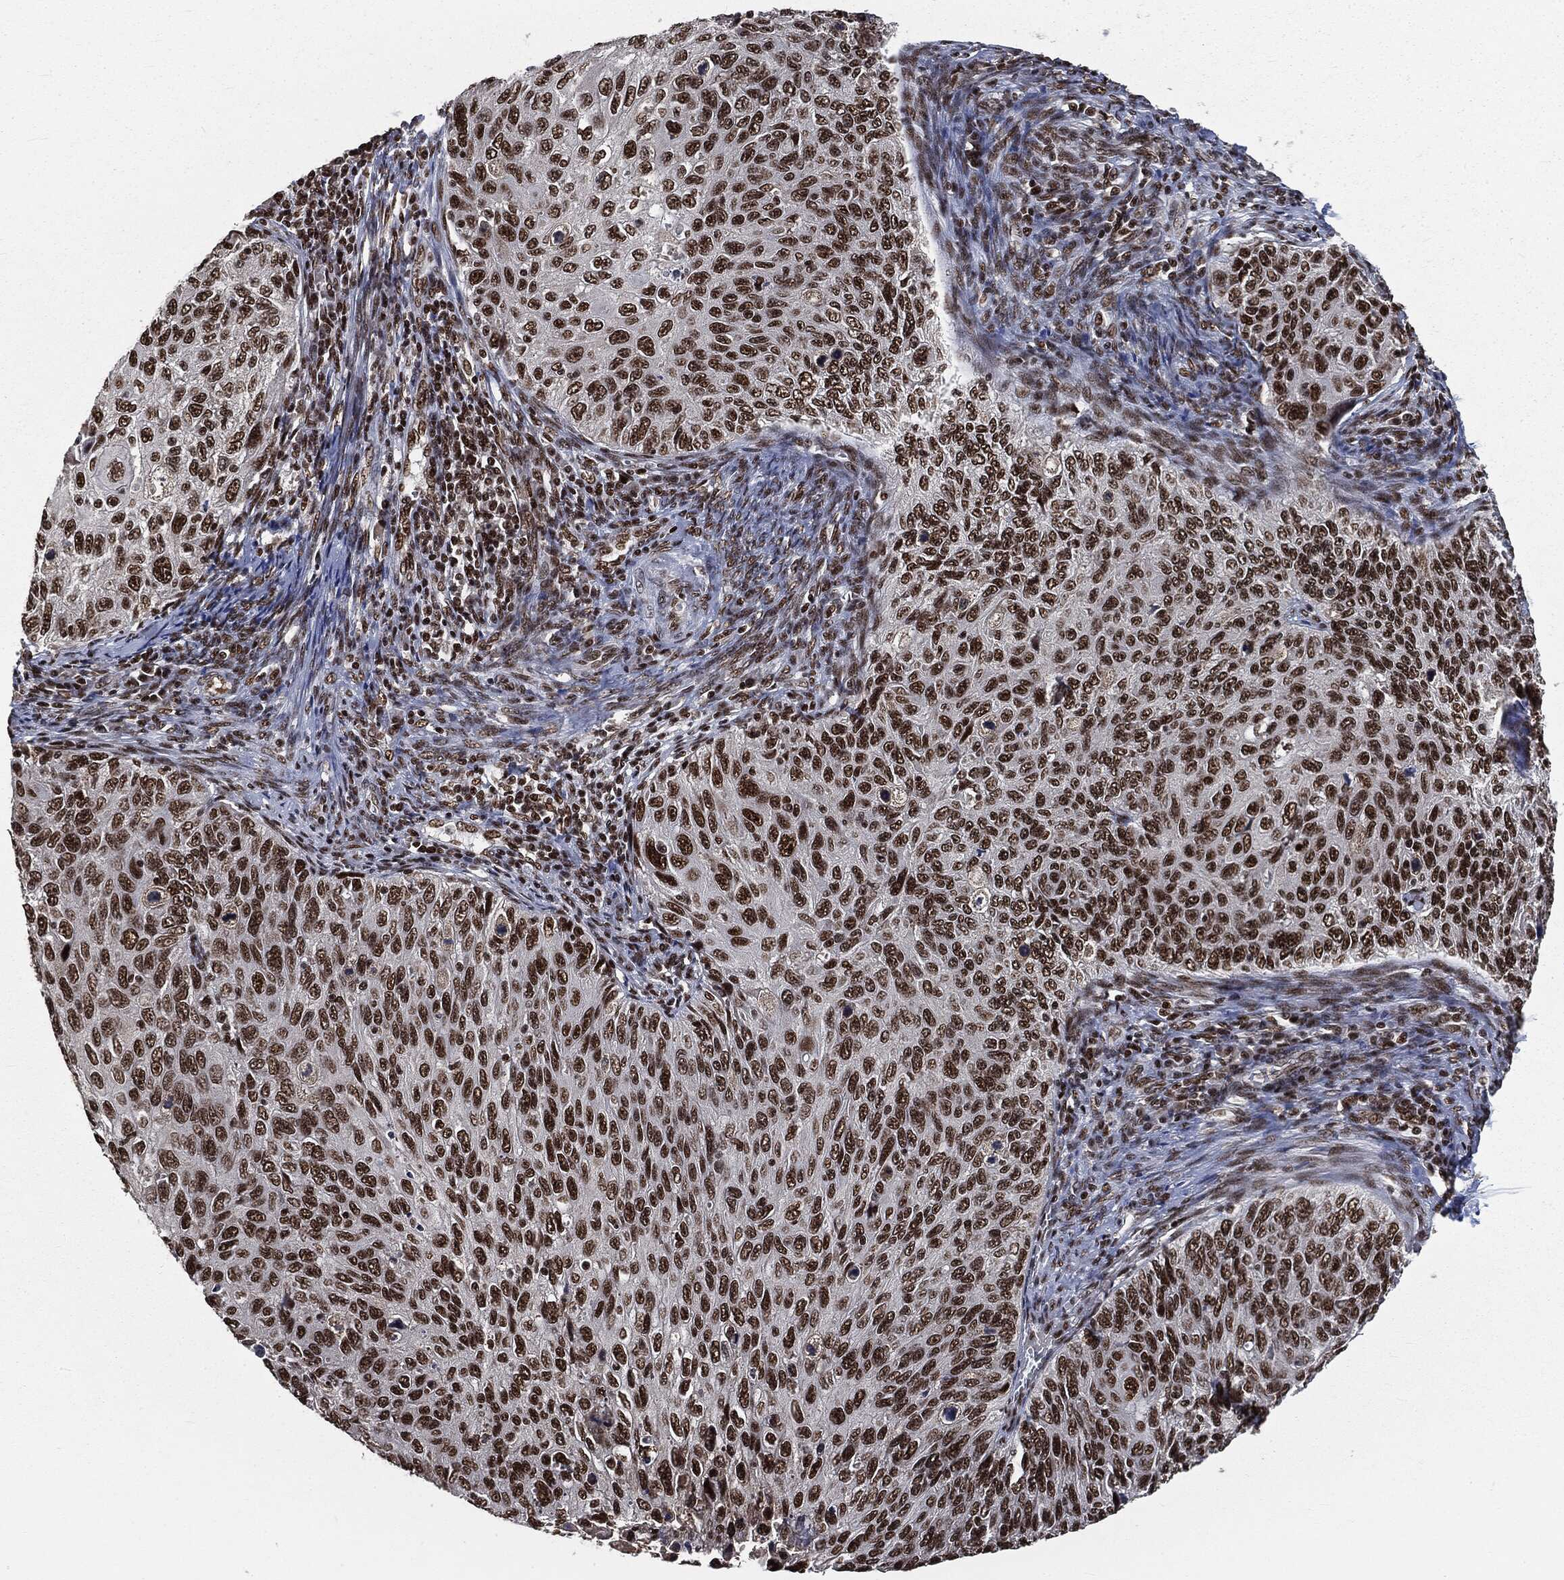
{"staining": {"intensity": "strong", "quantity": ">75%", "location": "nuclear"}, "tissue": "cervical cancer", "cell_type": "Tumor cells", "image_type": "cancer", "snomed": [{"axis": "morphology", "description": "Squamous cell carcinoma, NOS"}, {"axis": "topography", "description": "Cervix"}], "caption": "Cervical cancer tissue shows strong nuclear positivity in approximately >75% of tumor cells The staining was performed using DAB (3,3'-diaminobenzidine), with brown indicating positive protein expression. Nuclei are stained blue with hematoxylin.", "gene": "DPH2", "patient": {"sex": "female", "age": 70}}